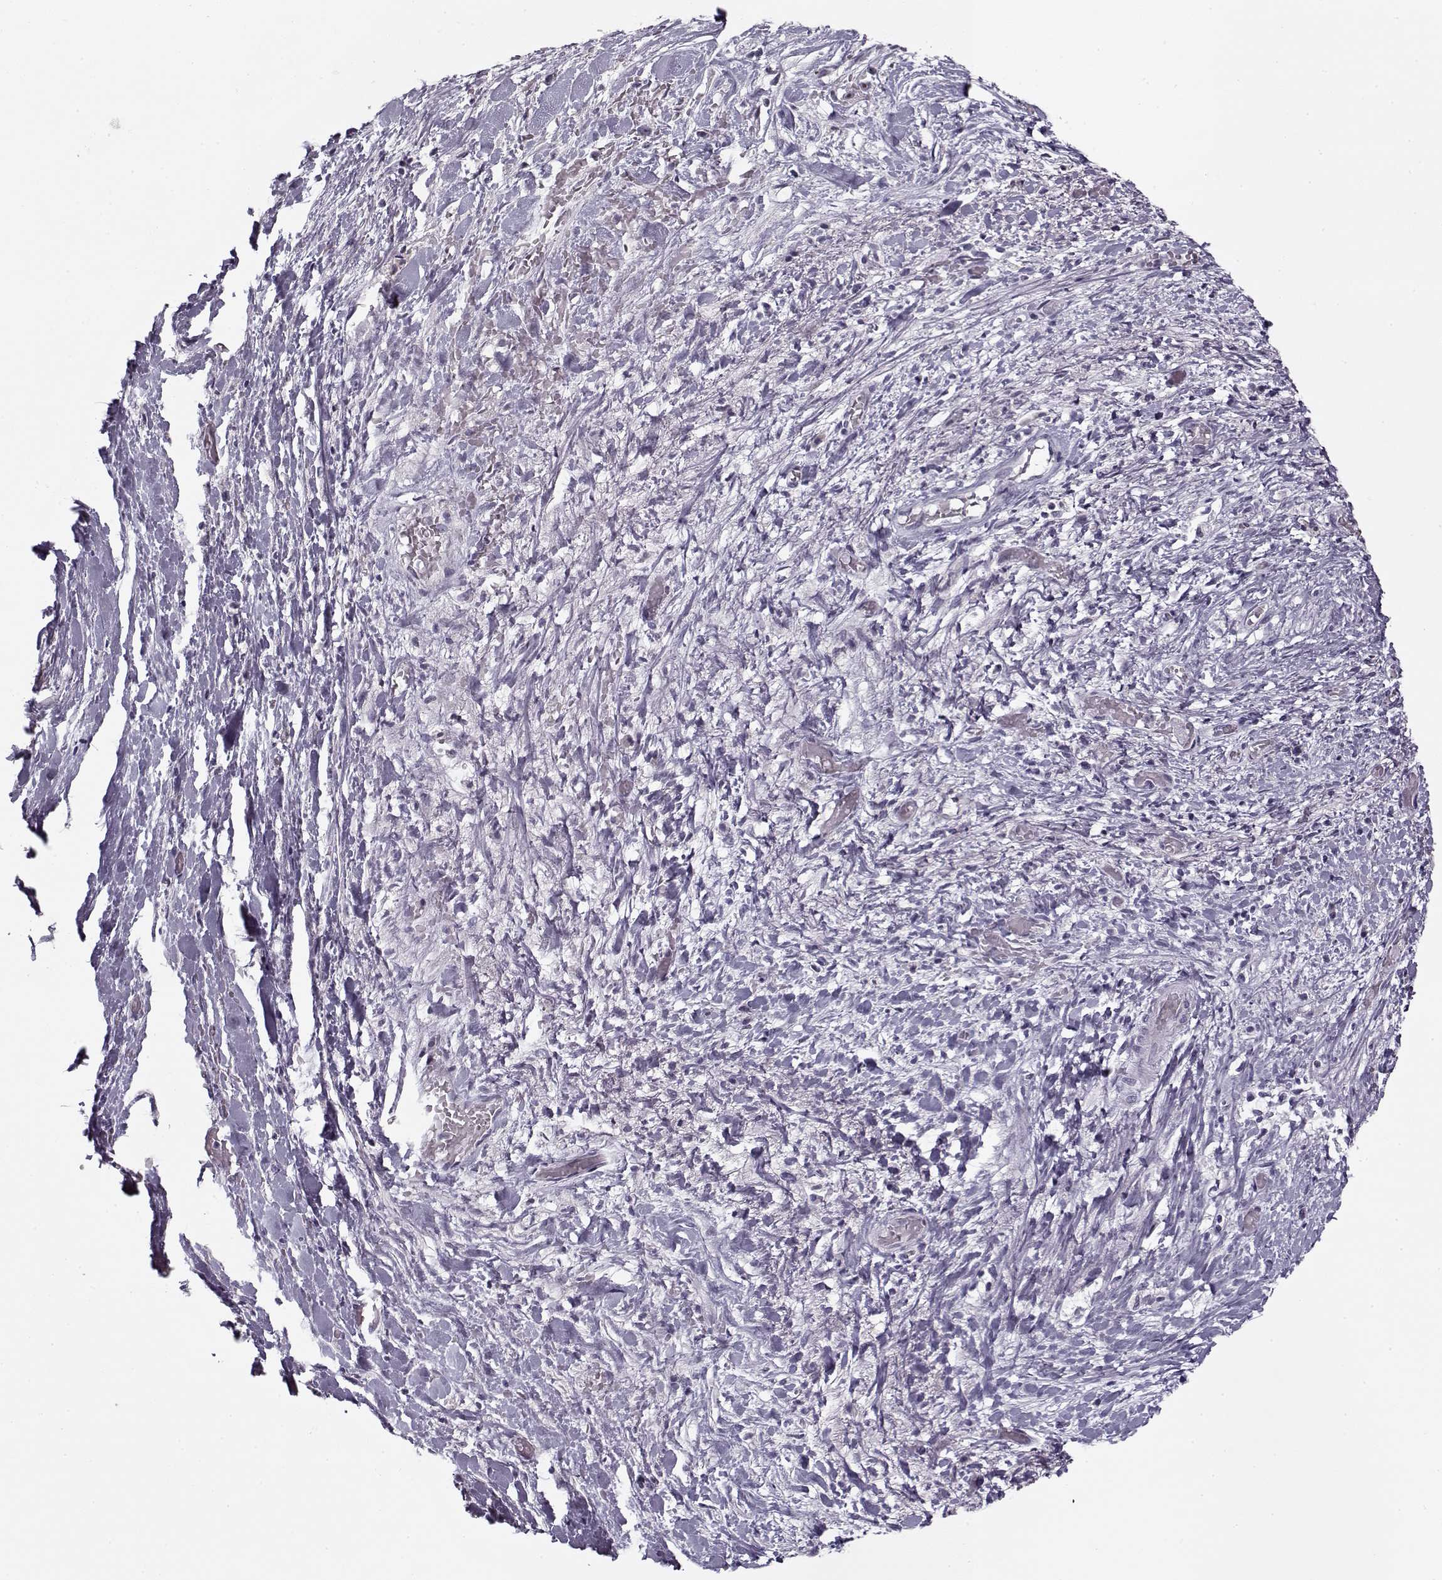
{"staining": {"intensity": "negative", "quantity": "none", "location": "none"}, "tissue": "liver cancer", "cell_type": "Tumor cells", "image_type": "cancer", "snomed": [{"axis": "morphology", "description": "Cholangiocarcinoma"}, {"axis": "topography", "description": "Liver"}], "caption": "Tumor cells show no significant expression in cholangiocarcinoma (liver).", "gene": "PNMT", "patient": {"sex": "female", "age": 52}}